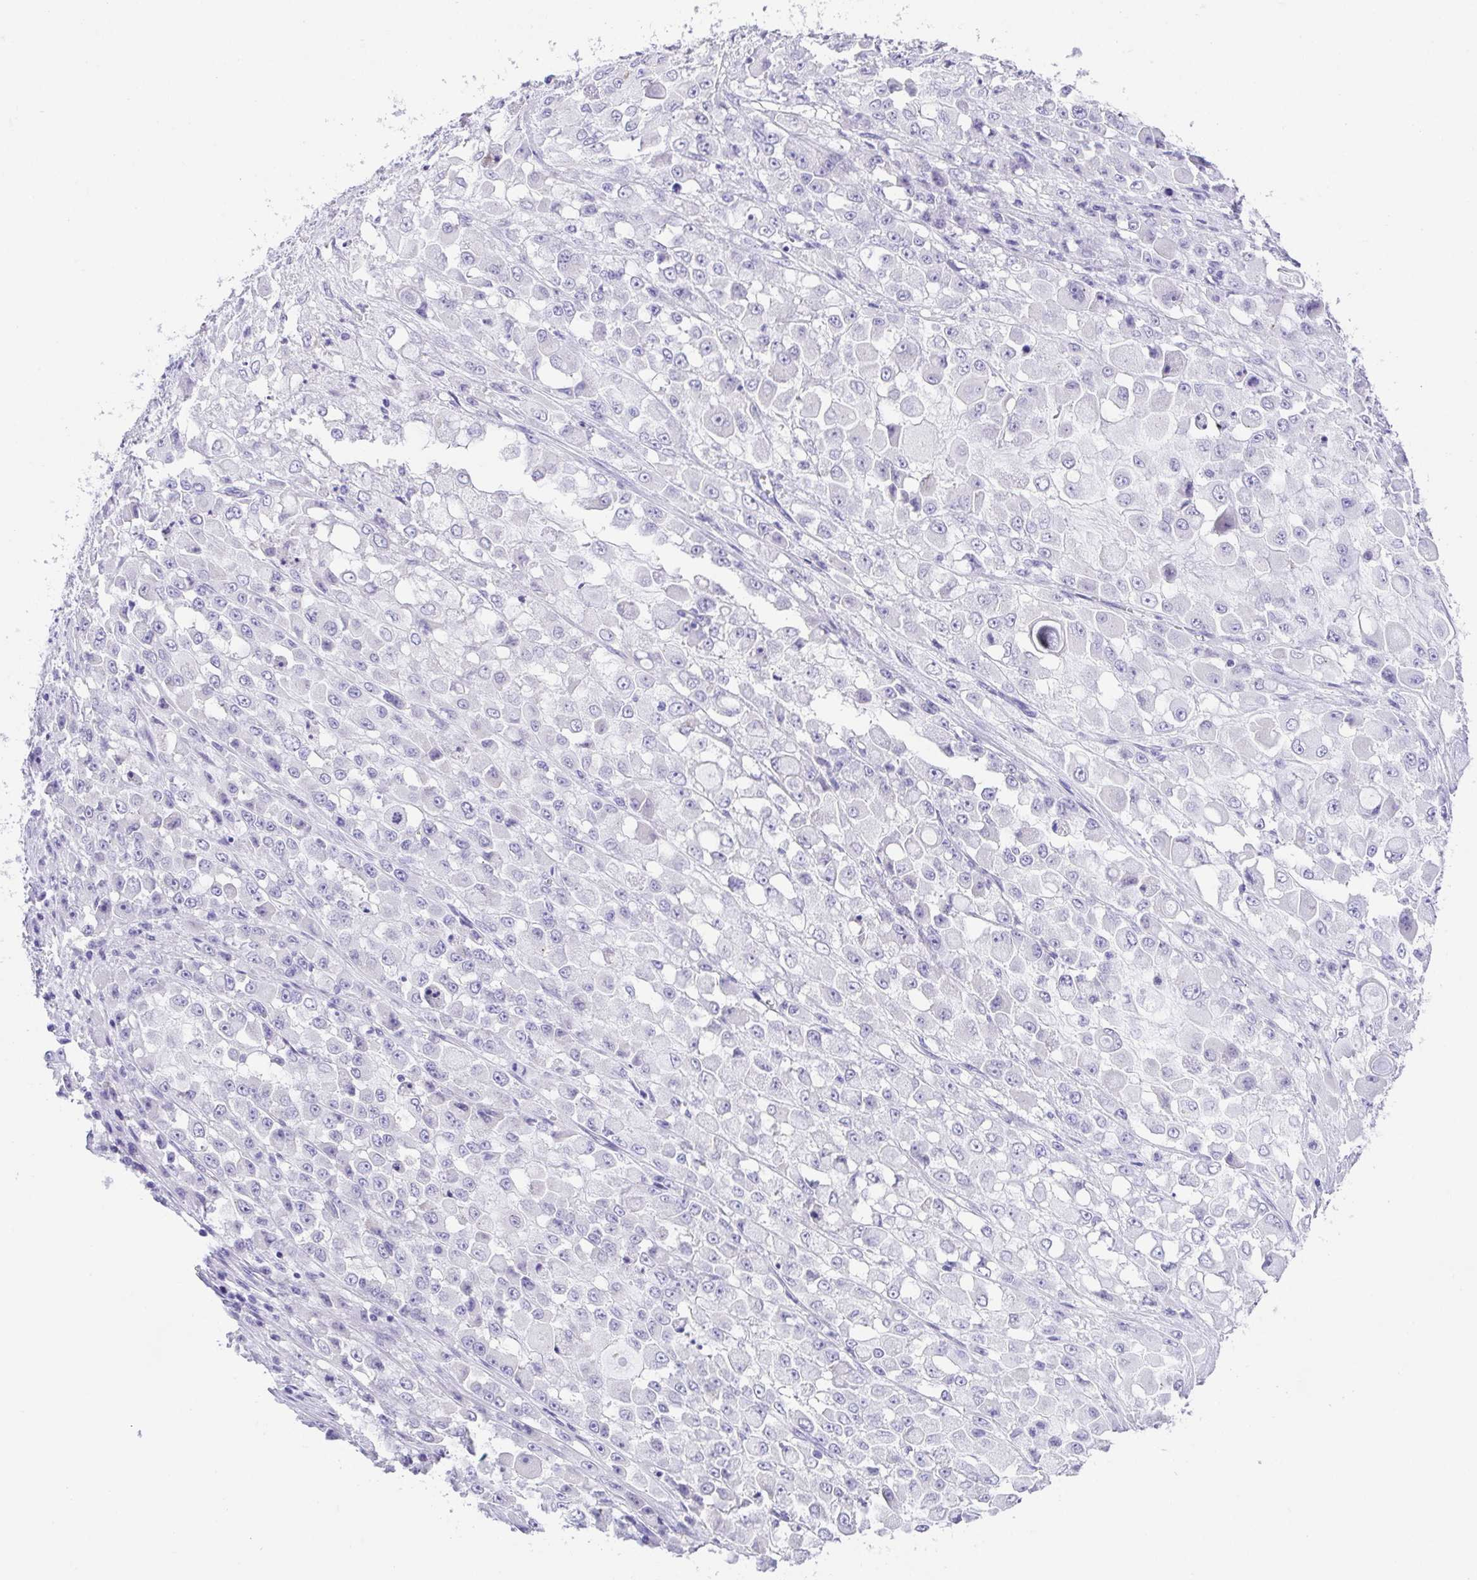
{"staining": {"intensity": "negative", "quantity": "none", "location": "none"}, "tissue": "stomach cancer", "cell_type": "Tumor cells", "image_type": "cancer", "snomed": [{"axis": "morphology", "description": "Adenocarcinoma, NOS"}, {"axis": "topography", "description": "Stomach"}], "caption": "Photomicrograph shows no protein staining in tumor cells of stomach adenocarcinoma tissue. The staining was performed using DAB (3,3'-diaminobenzidine) to visualize the protein expression in brown, while the nuclei were stained in blue with hematoxylin (Magnification: 20x).", "gene": "SPATA4", "patient": {"sex": "female", "age": 76}}